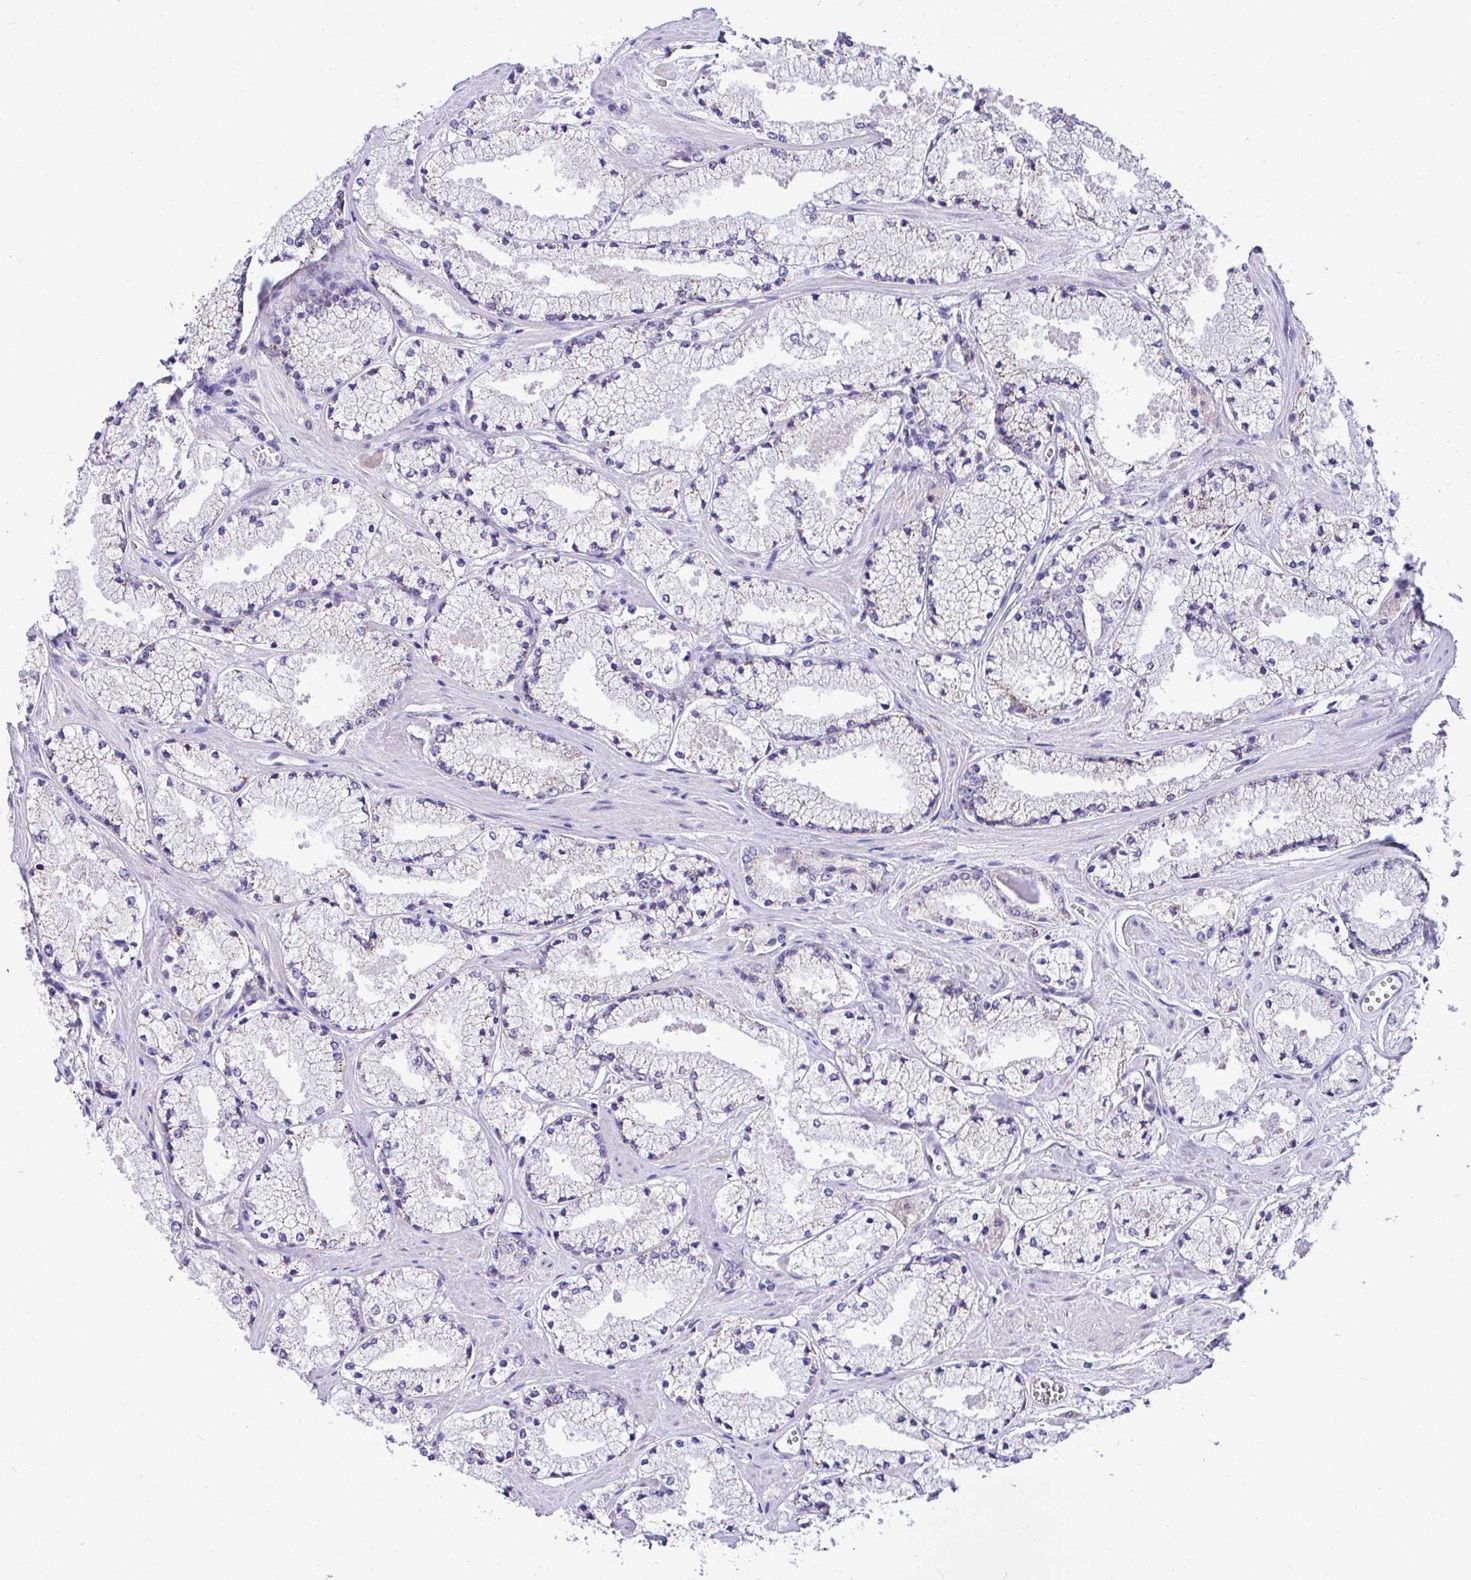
{"staining": {"intensity": "negative", "quantity": "none", "location": "none"}, "tissue": "prostate cancer", "cell_type": "Tumor cells", "image_type": "cancer", "snomed": [{"axis": "morphology", "description": "Adenocarcinoma, High grade"}, {"axis": "topography", "description": "Prostate"}], "caption": "There is no significant staining in tumor cells of prostate cancer (high-grade adenocarcinoma).", "gene": "NLRP8", "patient": {"sex": "male", "age": 63}}